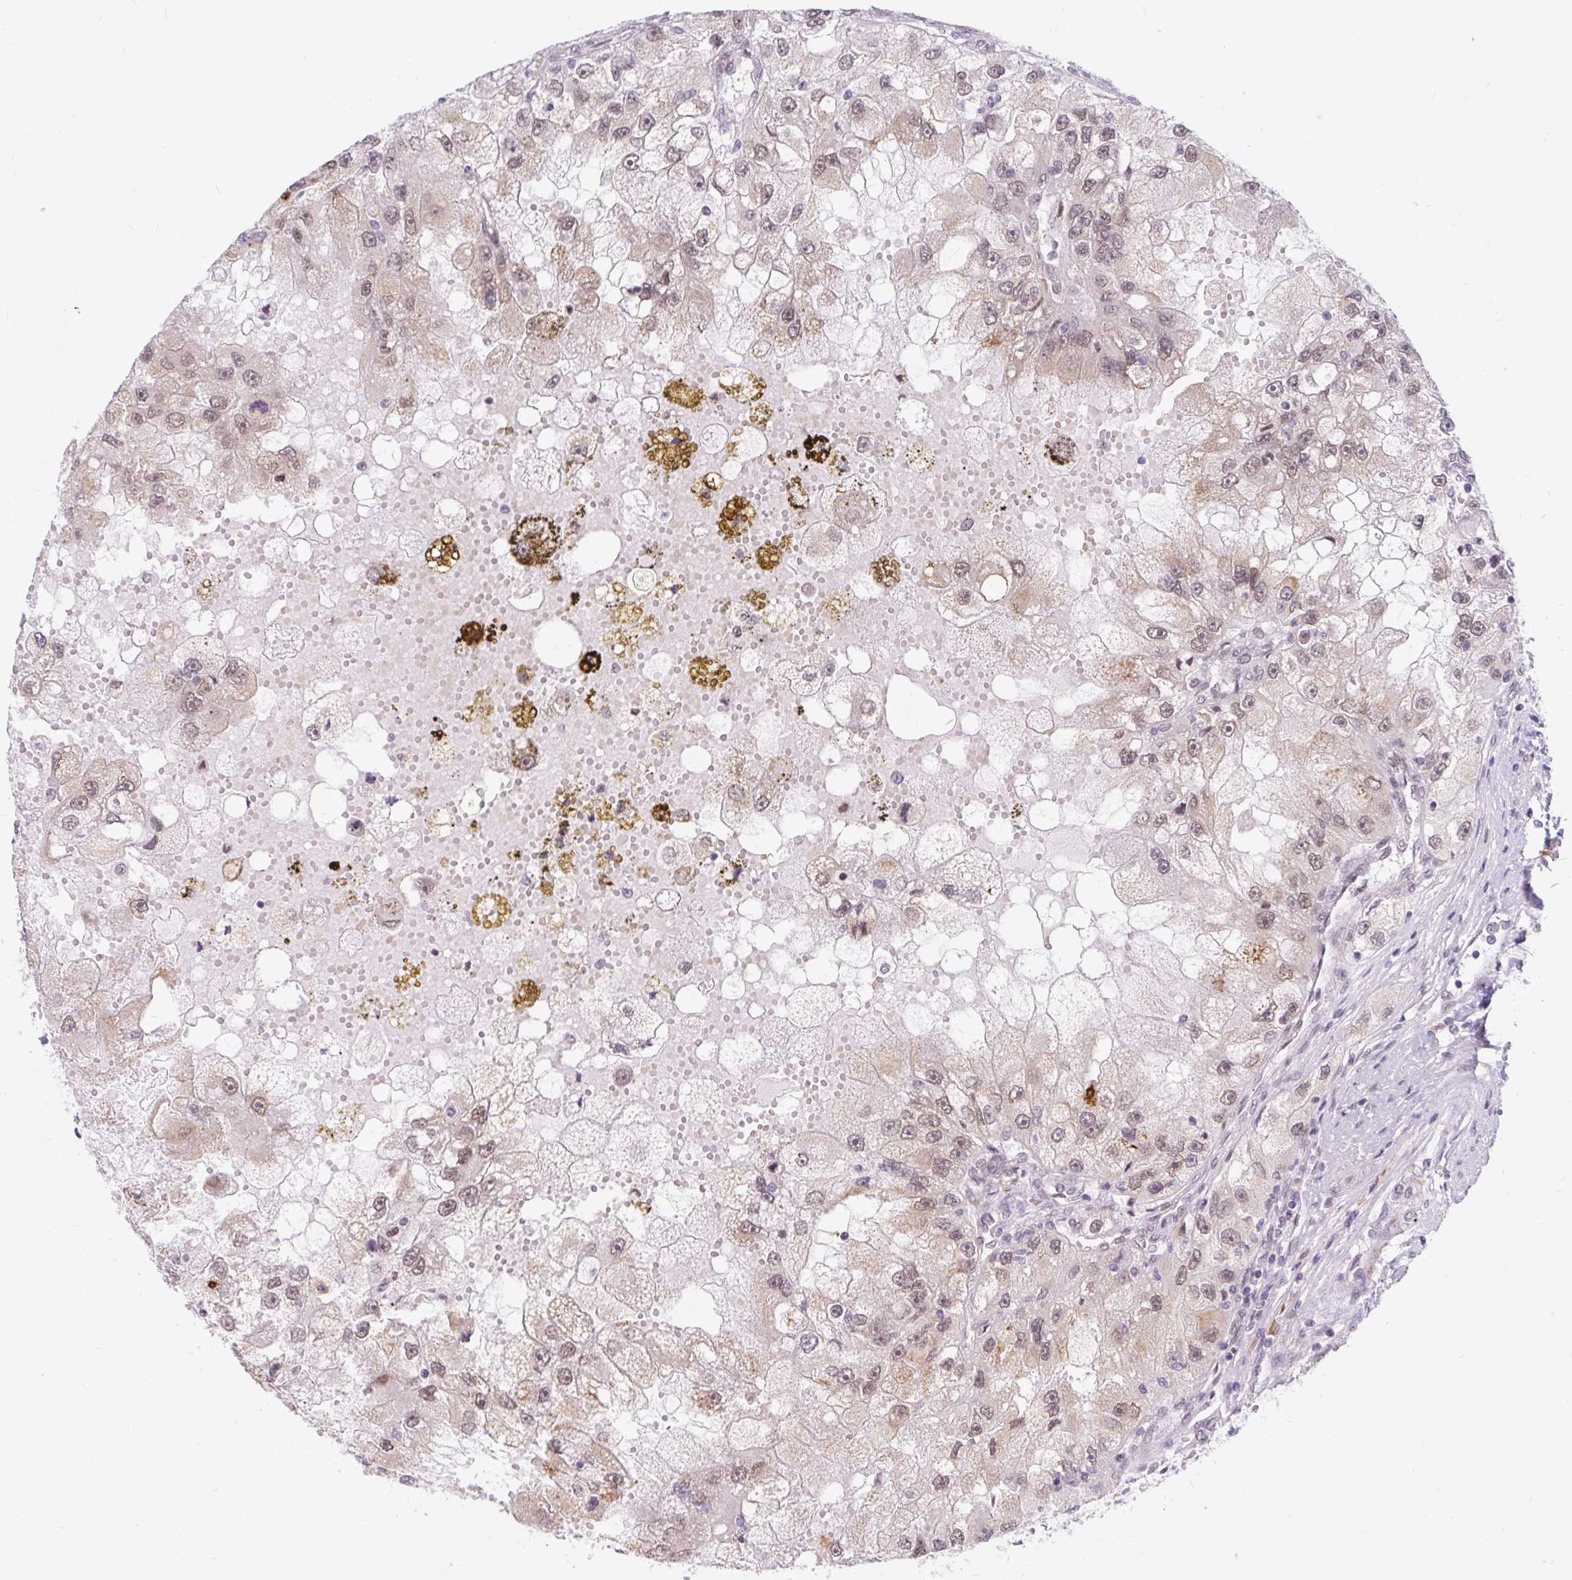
{"staining": {"intensity": "moderate", "quantity": ">75%", "location": "cytoplasmic/membranous"}, "tissue": "renal cancer", "cell_type": "Tumor cells", "image_type": "cancer", "snomed": [{"axis": "morphology", "description": "Adenocarcinoma, NOS"}, {"axis": "topography", "description": "Kidney"}], "caption": "Protein analysis of adenocarcinoma (renal) tissue exhibits moderate cytoplasmic/membranous staining in approximately >75% of tumor cells. (Stains: DAB (3,3'-diaminobenzidine) in brown, nuclei in blue, Microscopy: brightfield microscopy at high magnification).", "gene": "SRSF10", "patient": {"sex": "male", "age": 63}}